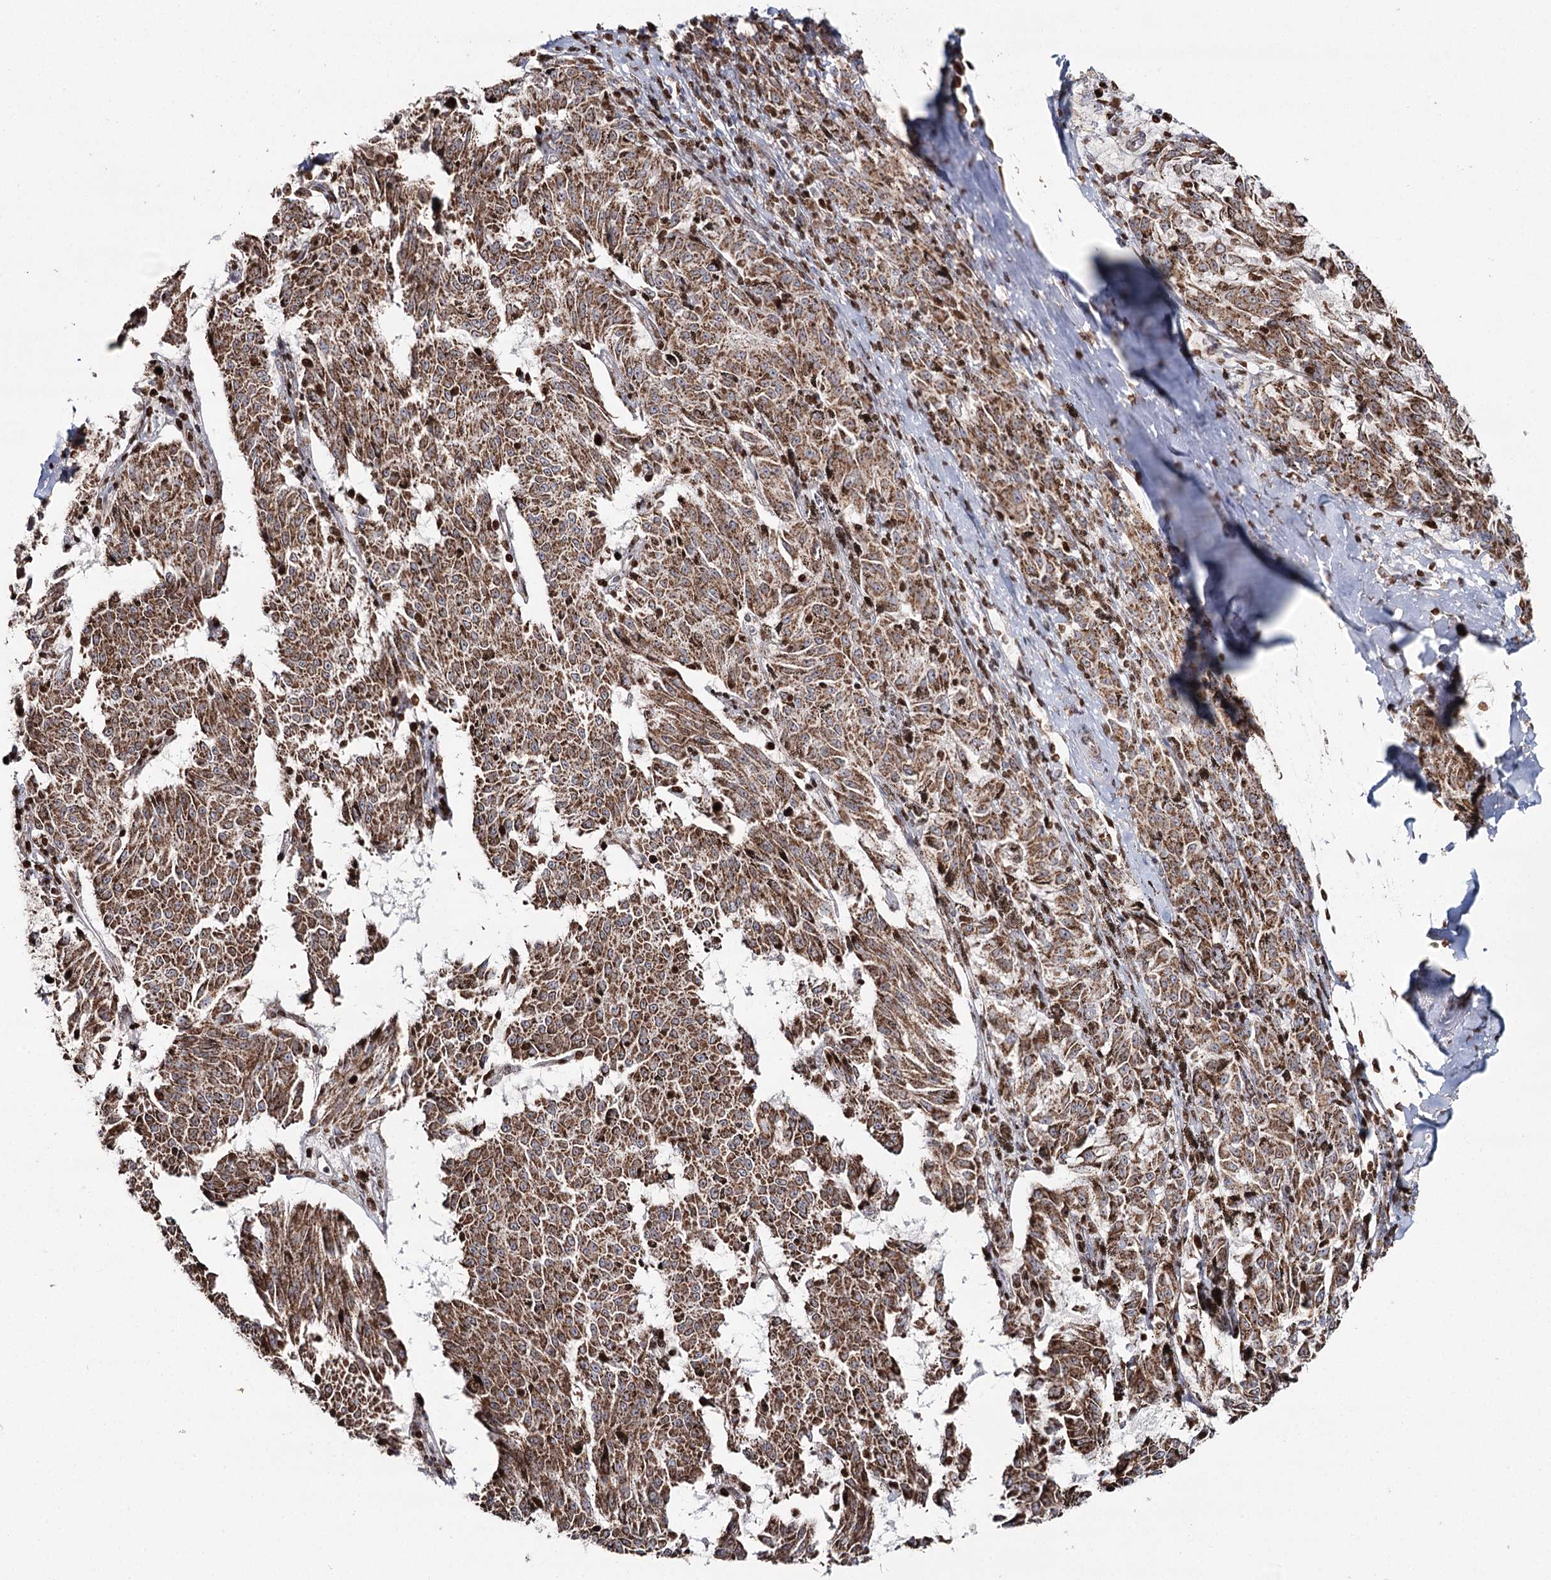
{"staining": {"intensity": "moderate", "quantity": ">75%", "location": "cytoplasmic/membranous"}, "tissue": "melanoma", "cell_type": "Tumor cells", "image_type": "cancer", "snomed": [{"axis": "morphology", "description": "Malignant melanoma, NOS"}, {"axis": "topography", "description": "Skin"}], "caption": "The histopathology image shows immunohistochemical staining of malignant melanoma. There is moderate cytoplasmic/membranous positivity is appreciated in about >75% of tumor cells. The protein of interest is shown in brown color, while the nuclei are stained blue.", "gene": "PDHX", "patient": {"sex": "female", "age": 72}}